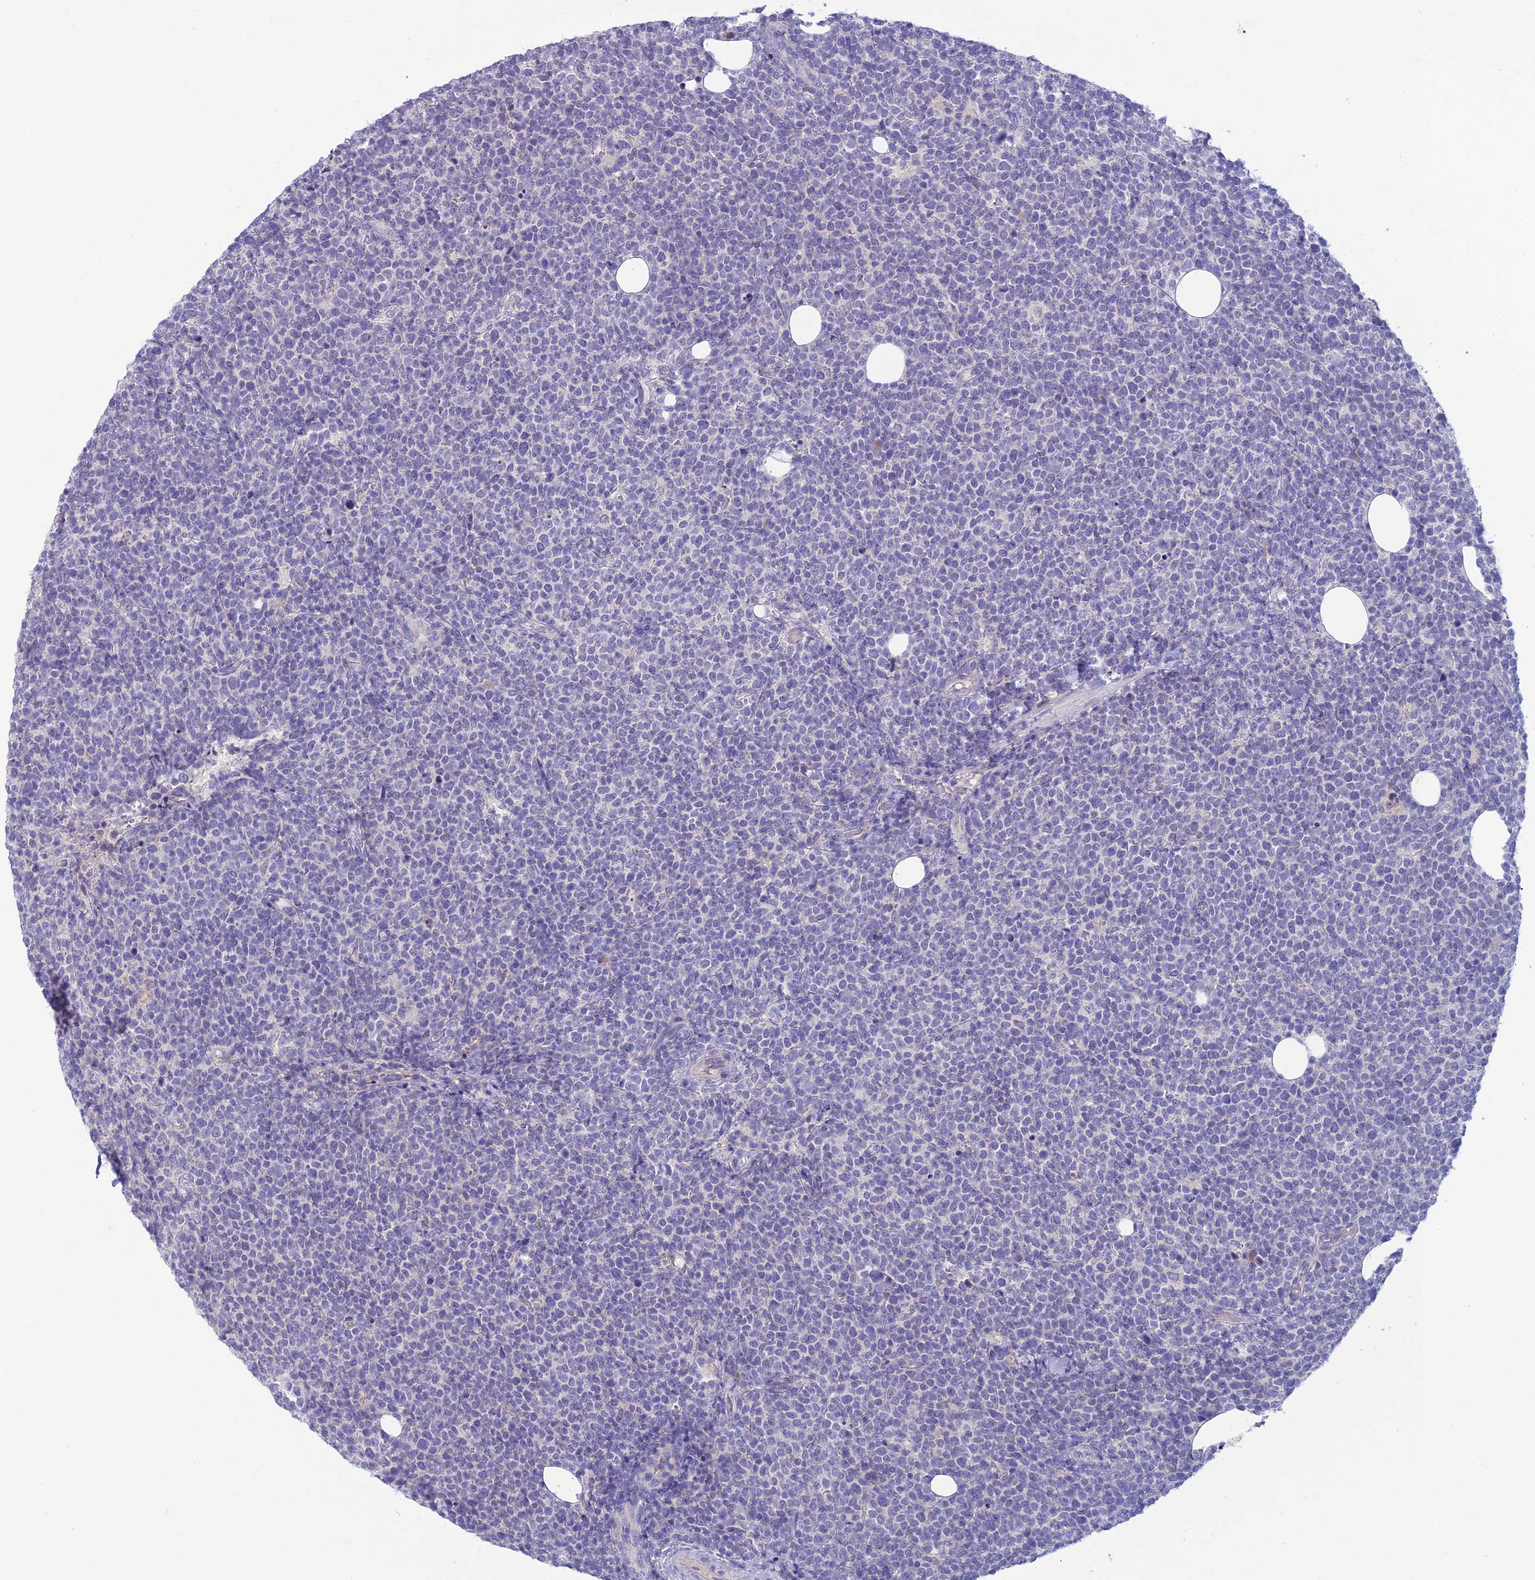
{"staining": {"intensity": "negative", "quantity": "none", "location": "none"}, "tissue": "lymphoma", "cell_type": "Tumor cells", "image_type": "cancer", "snomed": [{"axis": "morphology", "description": "Malignant lymphoma, non-Hodgkin's type, High grade"}, {"axis": "topography", "description": "Lymph node"}], "caption": "DAB immunohistochemical staining of human lymphoma shows no significant positivity in tumor cells. (DAB (3,3'-diaminobenzidine) immunohistochemistry, high magnification).", "gene": "SLC25A41", "patient": {"sex": "male", "age": 61}}